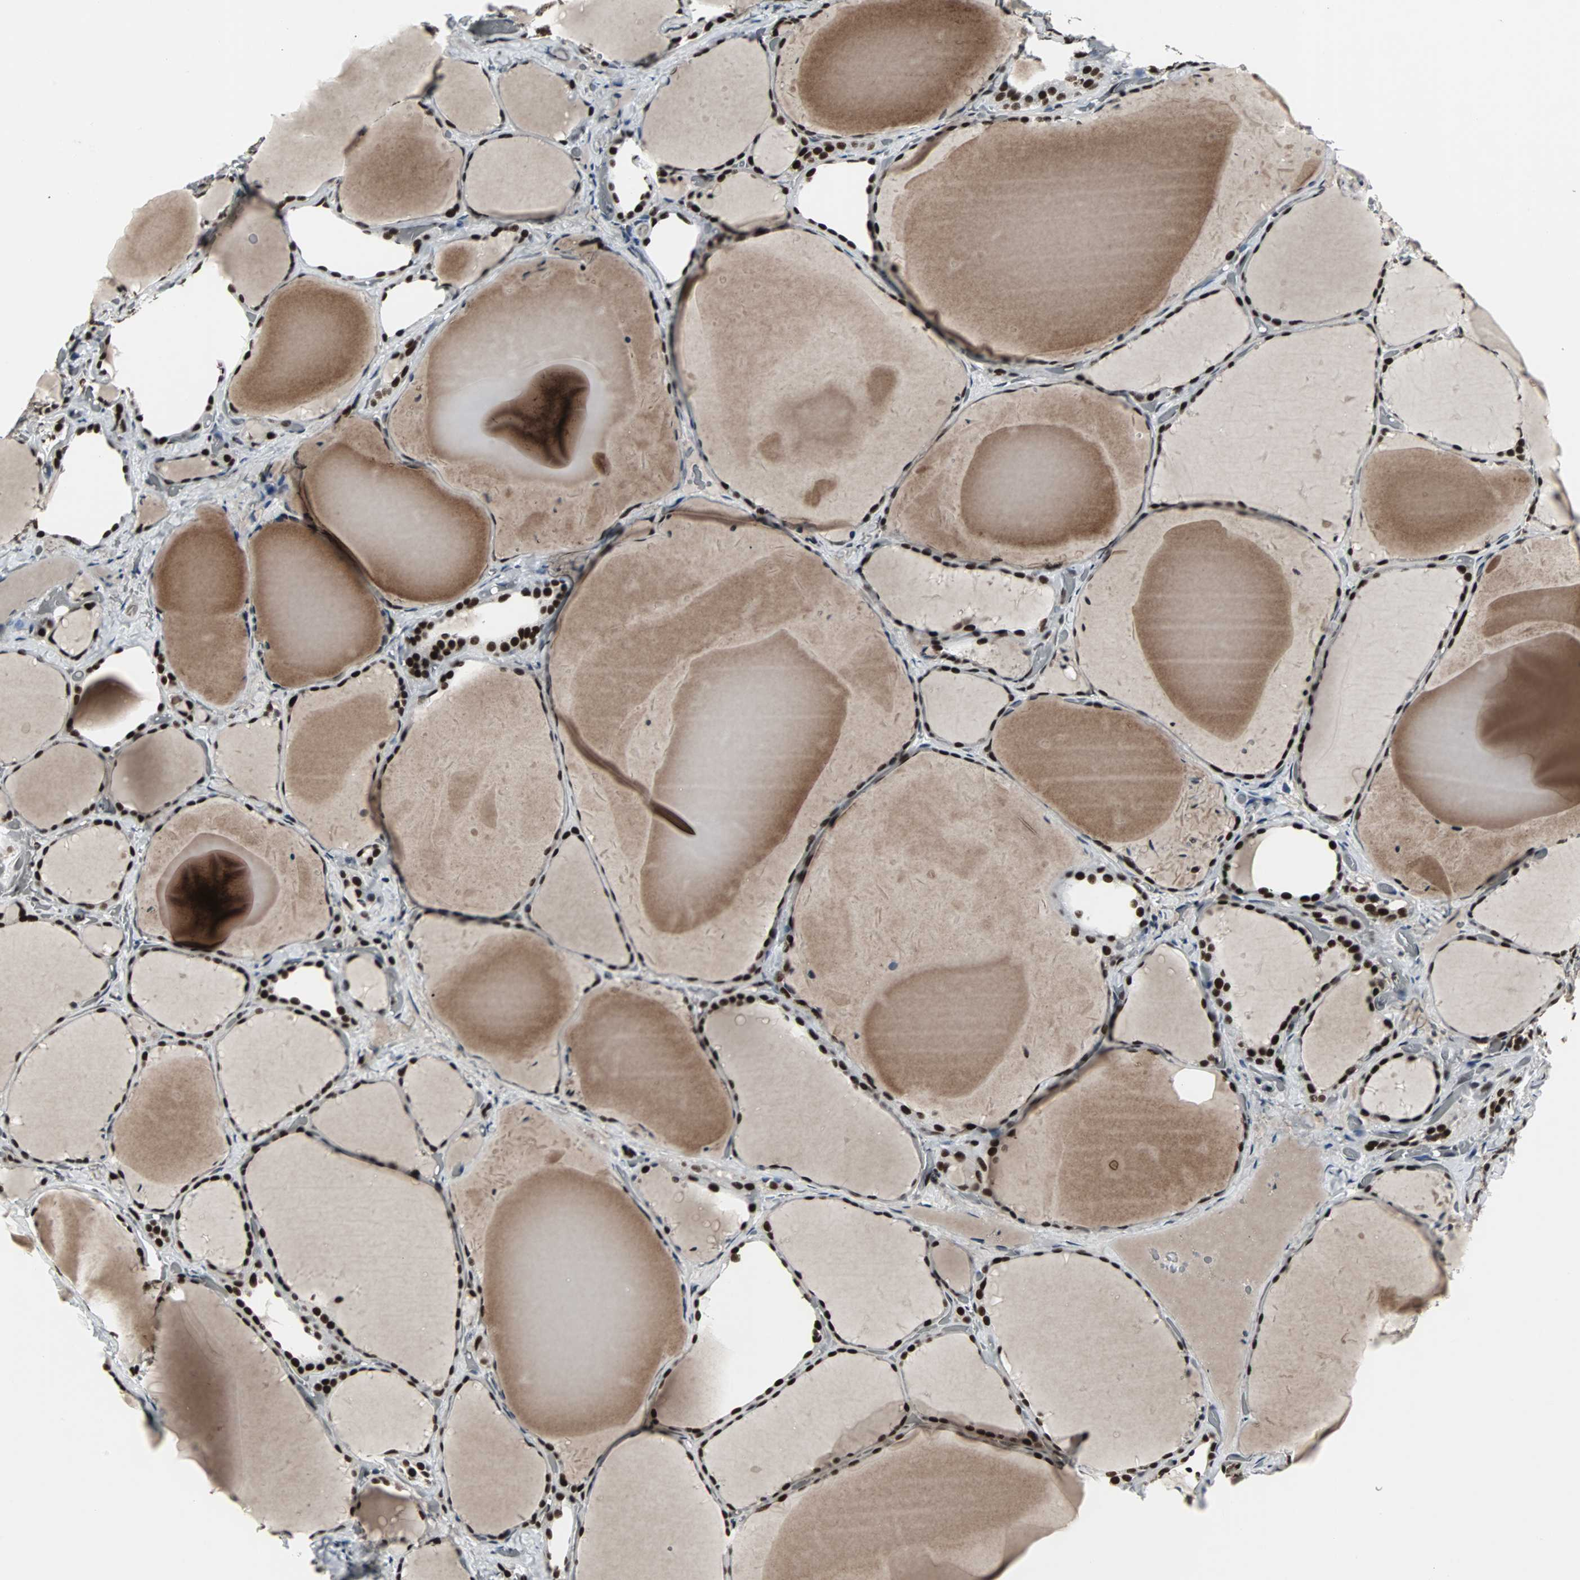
{"staining": {"intensity": "strong", "quantity": ">75%", "location": "nuclear"}, "tissue": "thyroid gland", "cell_type": "Glandular cells", "image_type": "normal", "snomed": [{"axis": "morphology", "description": "Normal tissue, NOS"}, {"axis": "topography", "description": "Thyroid gland"}], "caption": "Glandular cells reveal strong nuclear positivity in about >75% of cells in benign thyroid gland.", "gene": "PNKP", "patient": {"sex": "female", "age": 22}}